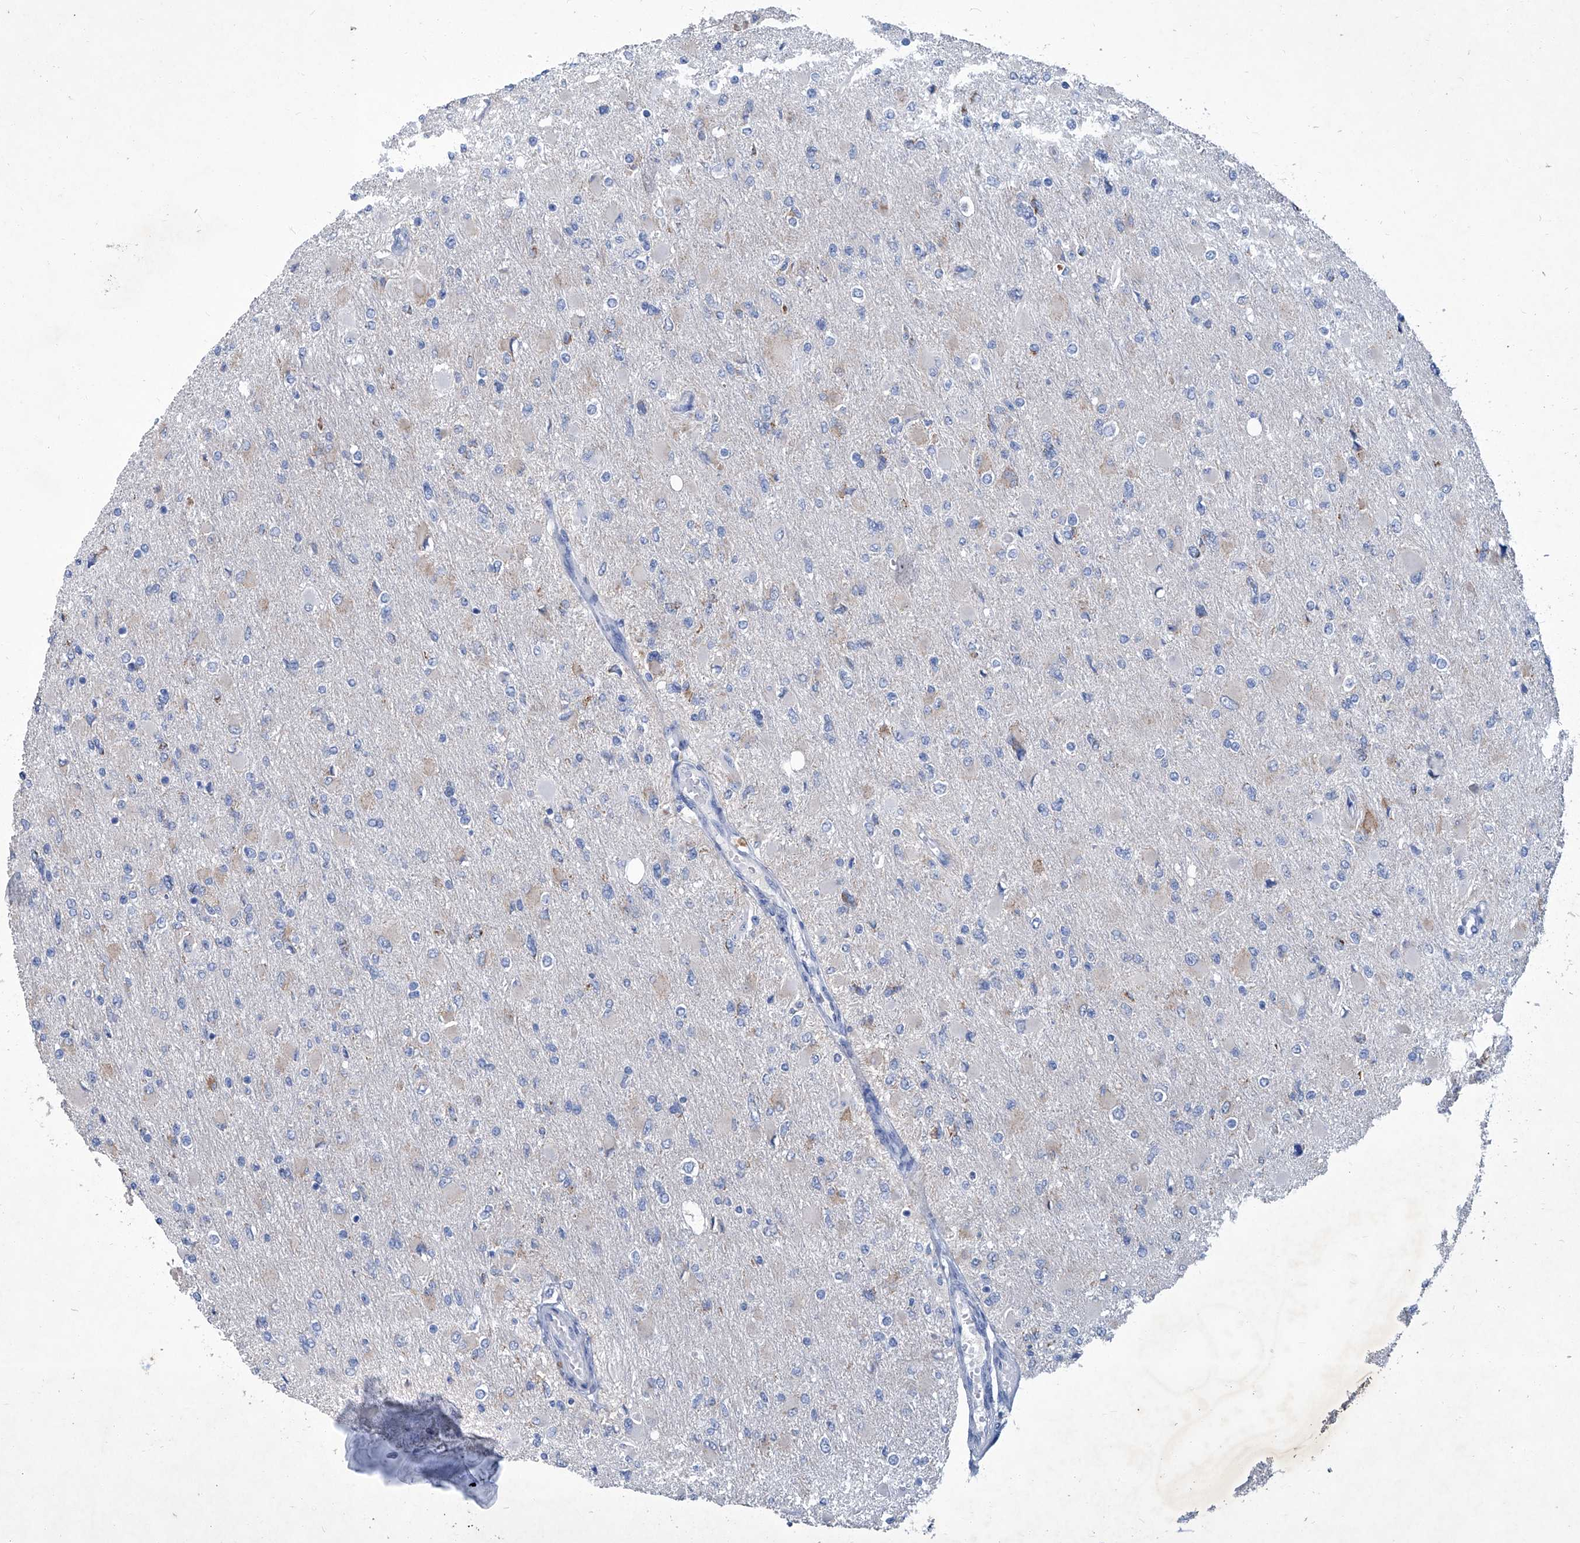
{"staining": {"intensity": "negative", "quantity": "none", "location": "none"}, "tissue": "glioma", "cell_type": "Tumor cells", "image_type": "cancer", "snomed": [{"axis": "morphology", "description": "Glioma, malignant, High grade"}, {"axis": "topography", "description": "Cerebral cortex"}], "caption": "Tumor cells show no significant expression in malignant glioma (high-grade).", "gene": "MTARC1", "patient": {"sex": "female", "age": 36}}